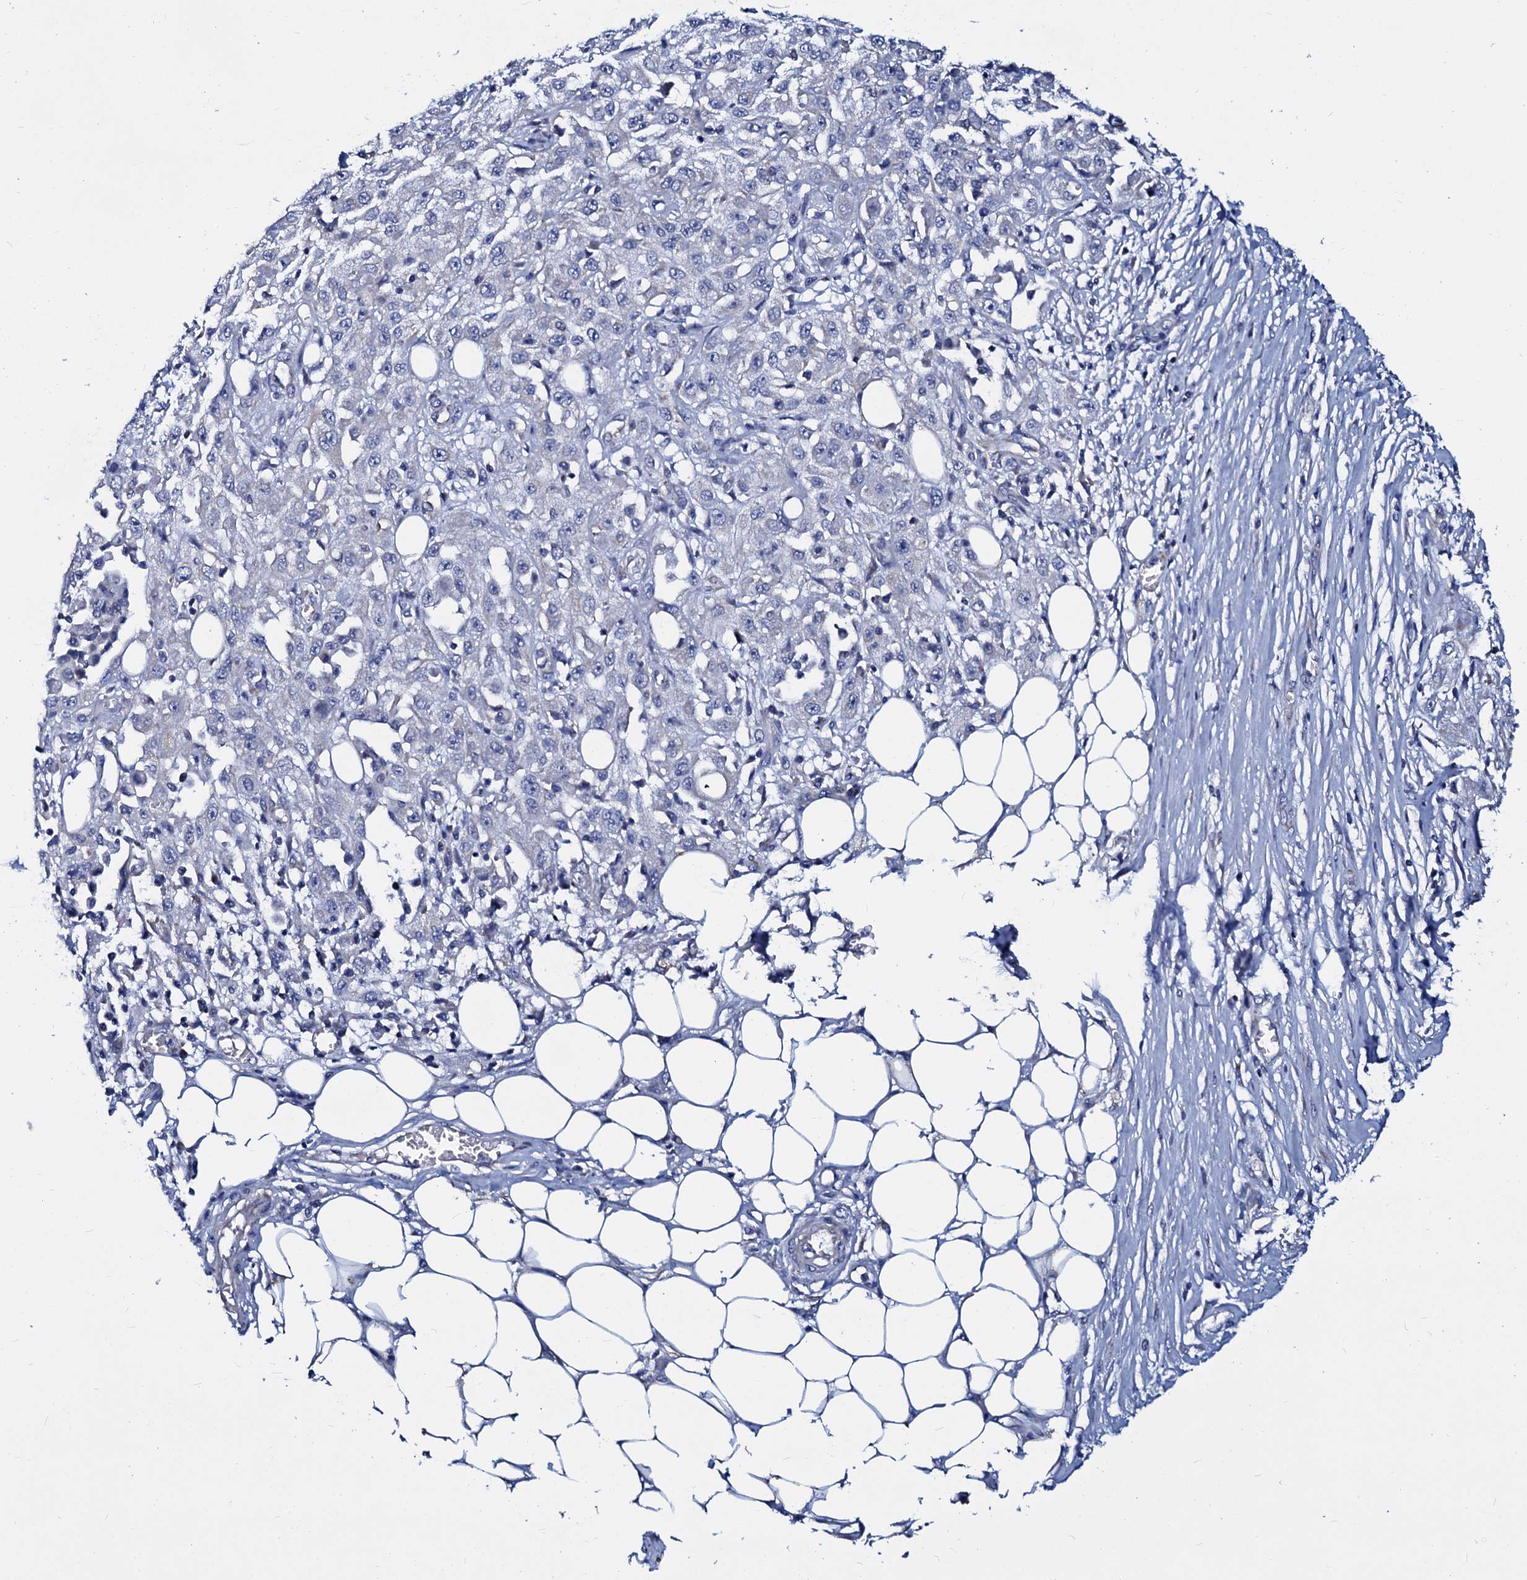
{"staining": {"intensity": "negative", "quantity": "none", "location": "none"}, "tissue": "skin cancer", "cell_type": "Tumor cells", "image_type": "cancer", "snomed": [{"axis": "morphology", "description": "Squamous cell carcinoma, NOS"}, {"axis": "morphology", "description": "Squamous cell carcinoma, metastatic, NOS"}, {"axis": "topography", "description": "Skin"}, {"axis": "topography", "description": "Lymph node"}], "caption": "Image shows no significant protein staining in tumor cells of squamous cell carcinoma (skin).", "gene": "SLC37A4", "patient": {"sex": "male", "age": 75}}